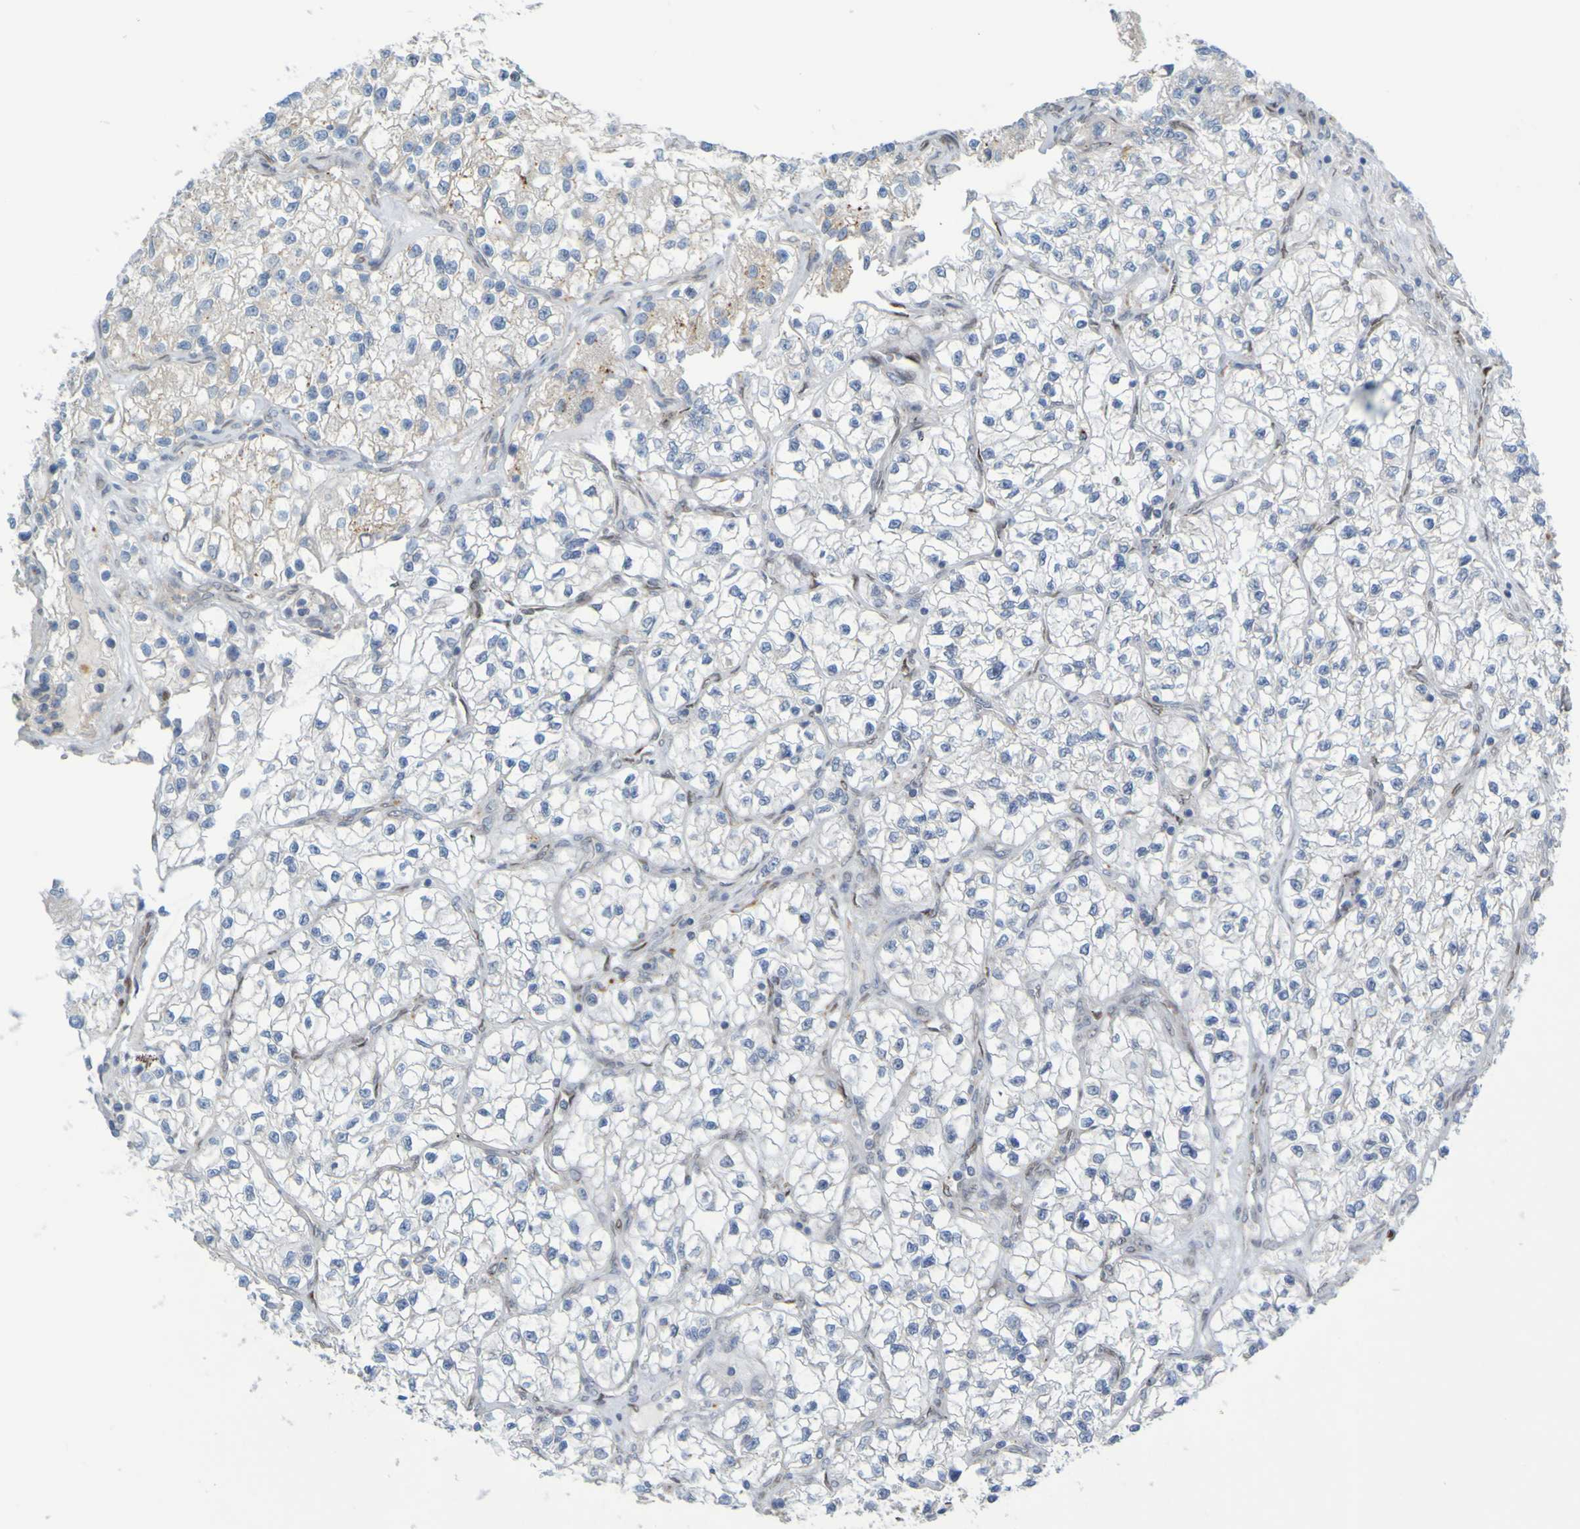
{"staining": {"intensity": "negative", "quantity": "none", "location": "none"}, "tissue": "renal cancer", "cell_type": "Tumor cells", "image_type": "cancer", "snomed": [{"axis": "morphology", "description": "Adenocarcinoma, NOS"}, {"axis": "topography", "description": "Kidney"}], "caption": "There is no significant expression in tumor cells of renal cancer (adenocarcinoma).", "gene": "MAG", "patient": {"sex": "female", "age": 57}}